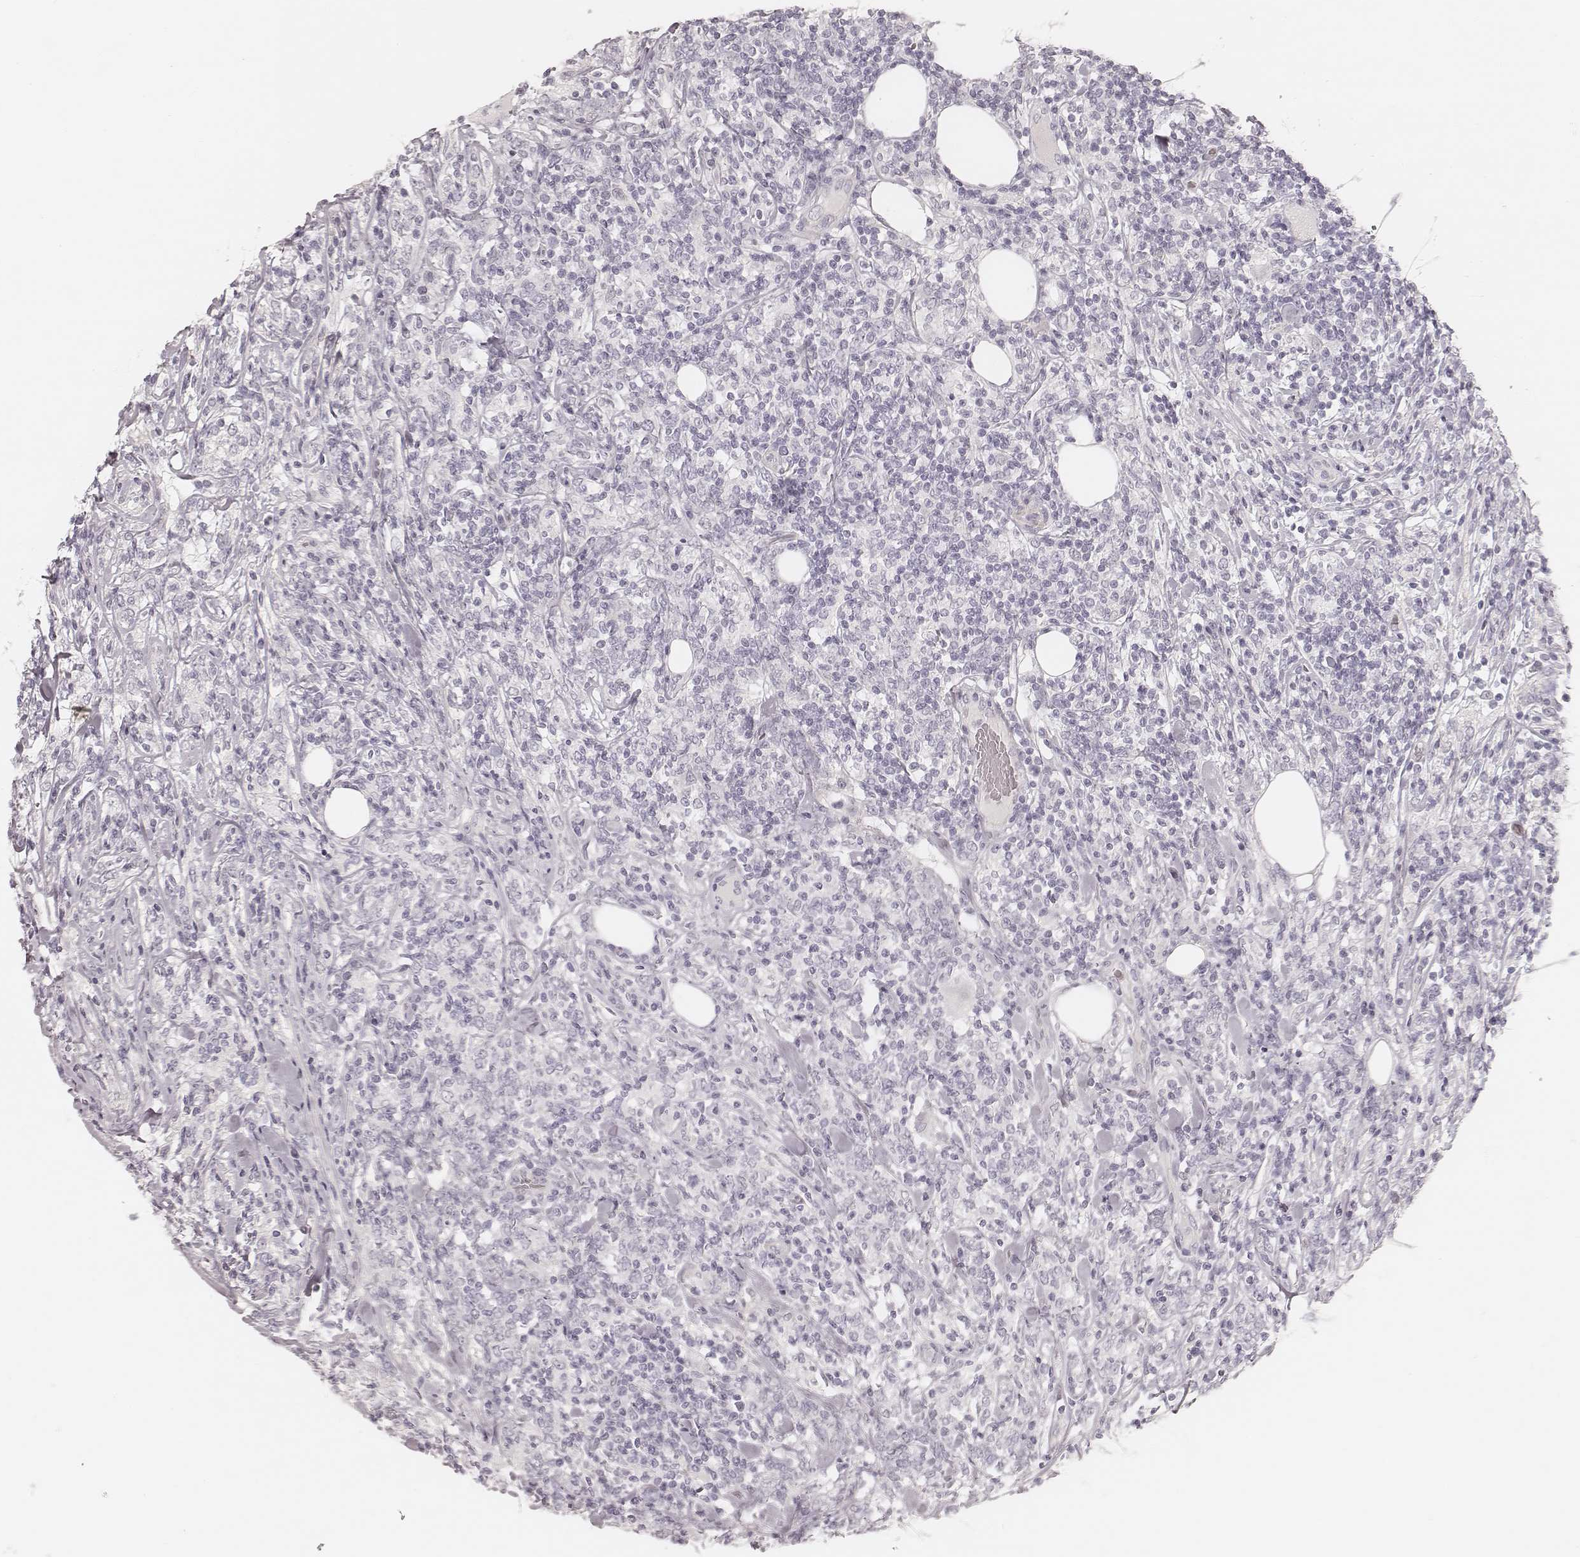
{"staining": {"intensity": "negative", "quantity": "none", "location": "none"}, "tissue": "lymphoma", "cell_type": "Tumor cells", "image_type": "cancer", "snomed": [{"axis": "morphology", "description": "Malignant lymphoma, non-Hodgkin's type, High grade"}, {"axis": "topography", "description": "Lymph node"}], "caption": "A histopathology image of human lymphoma is negative for staining in tumor cells. (DAB immunohistochemistry visualized using brightfield microscopy, high magnification).", "gene": "SPATA24", "patient": {"sex": "female", "age": 84}}